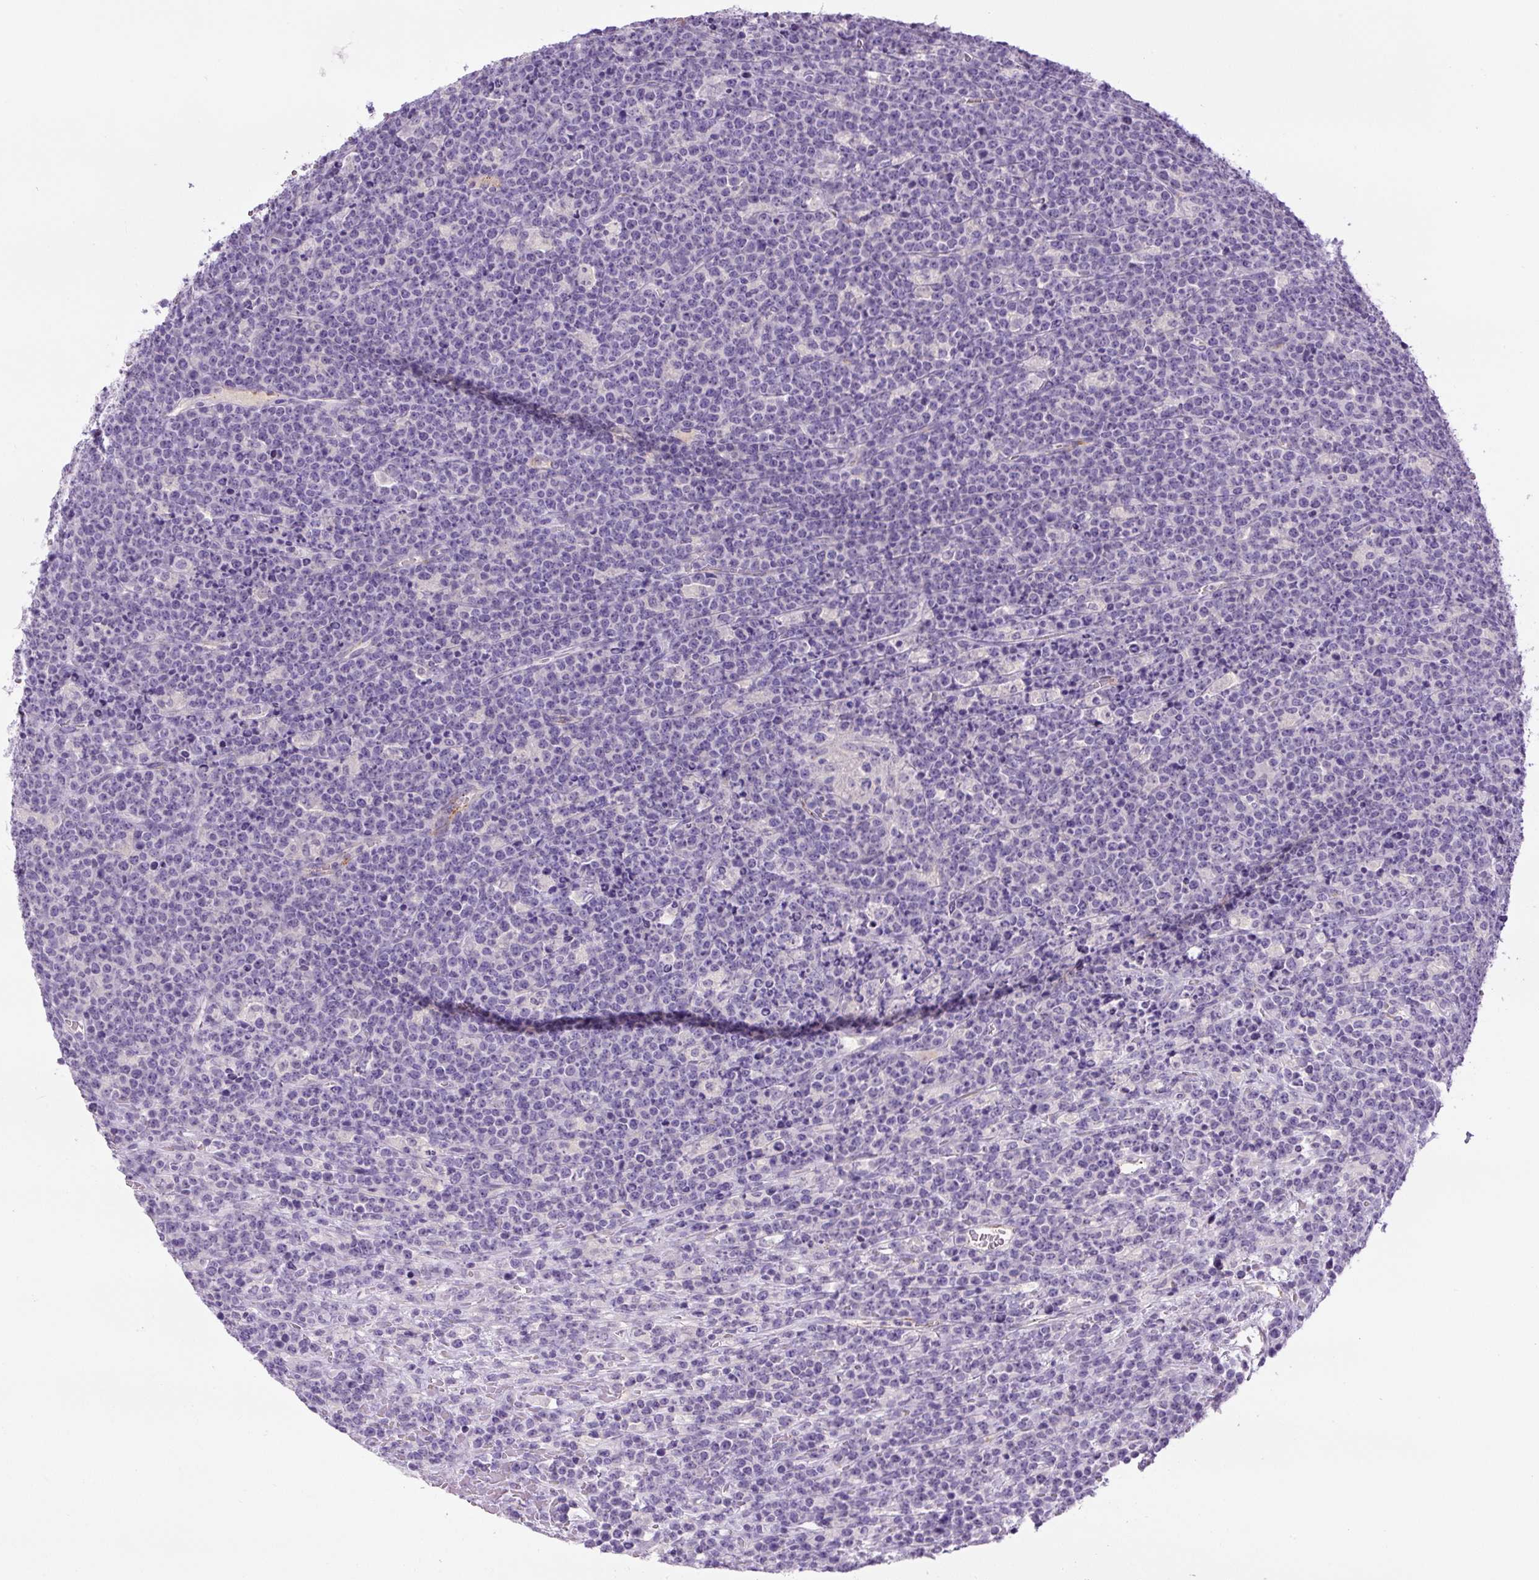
{"staining": {"intensity": "negative", "quantity": "none", "location": "none"}, "tissue": "lymphoma", "cell_type": "Tumor cells", "image_type": "cancer", "snomed": [{"axis": "morphology", "description": "Malignant lymphoma, non-Hodgkin's type, High grade"}, {"axis": "topography", "description": "Ovary"}], "caption": "The IHC image has no significant expression in tumor cells of high-grade malignant lymphoma, non-Hodgkin's type tissue. Nuclei are stained in blue.", "gene": "RSPO4", "patient": {"sex": "female", "age": 56}}